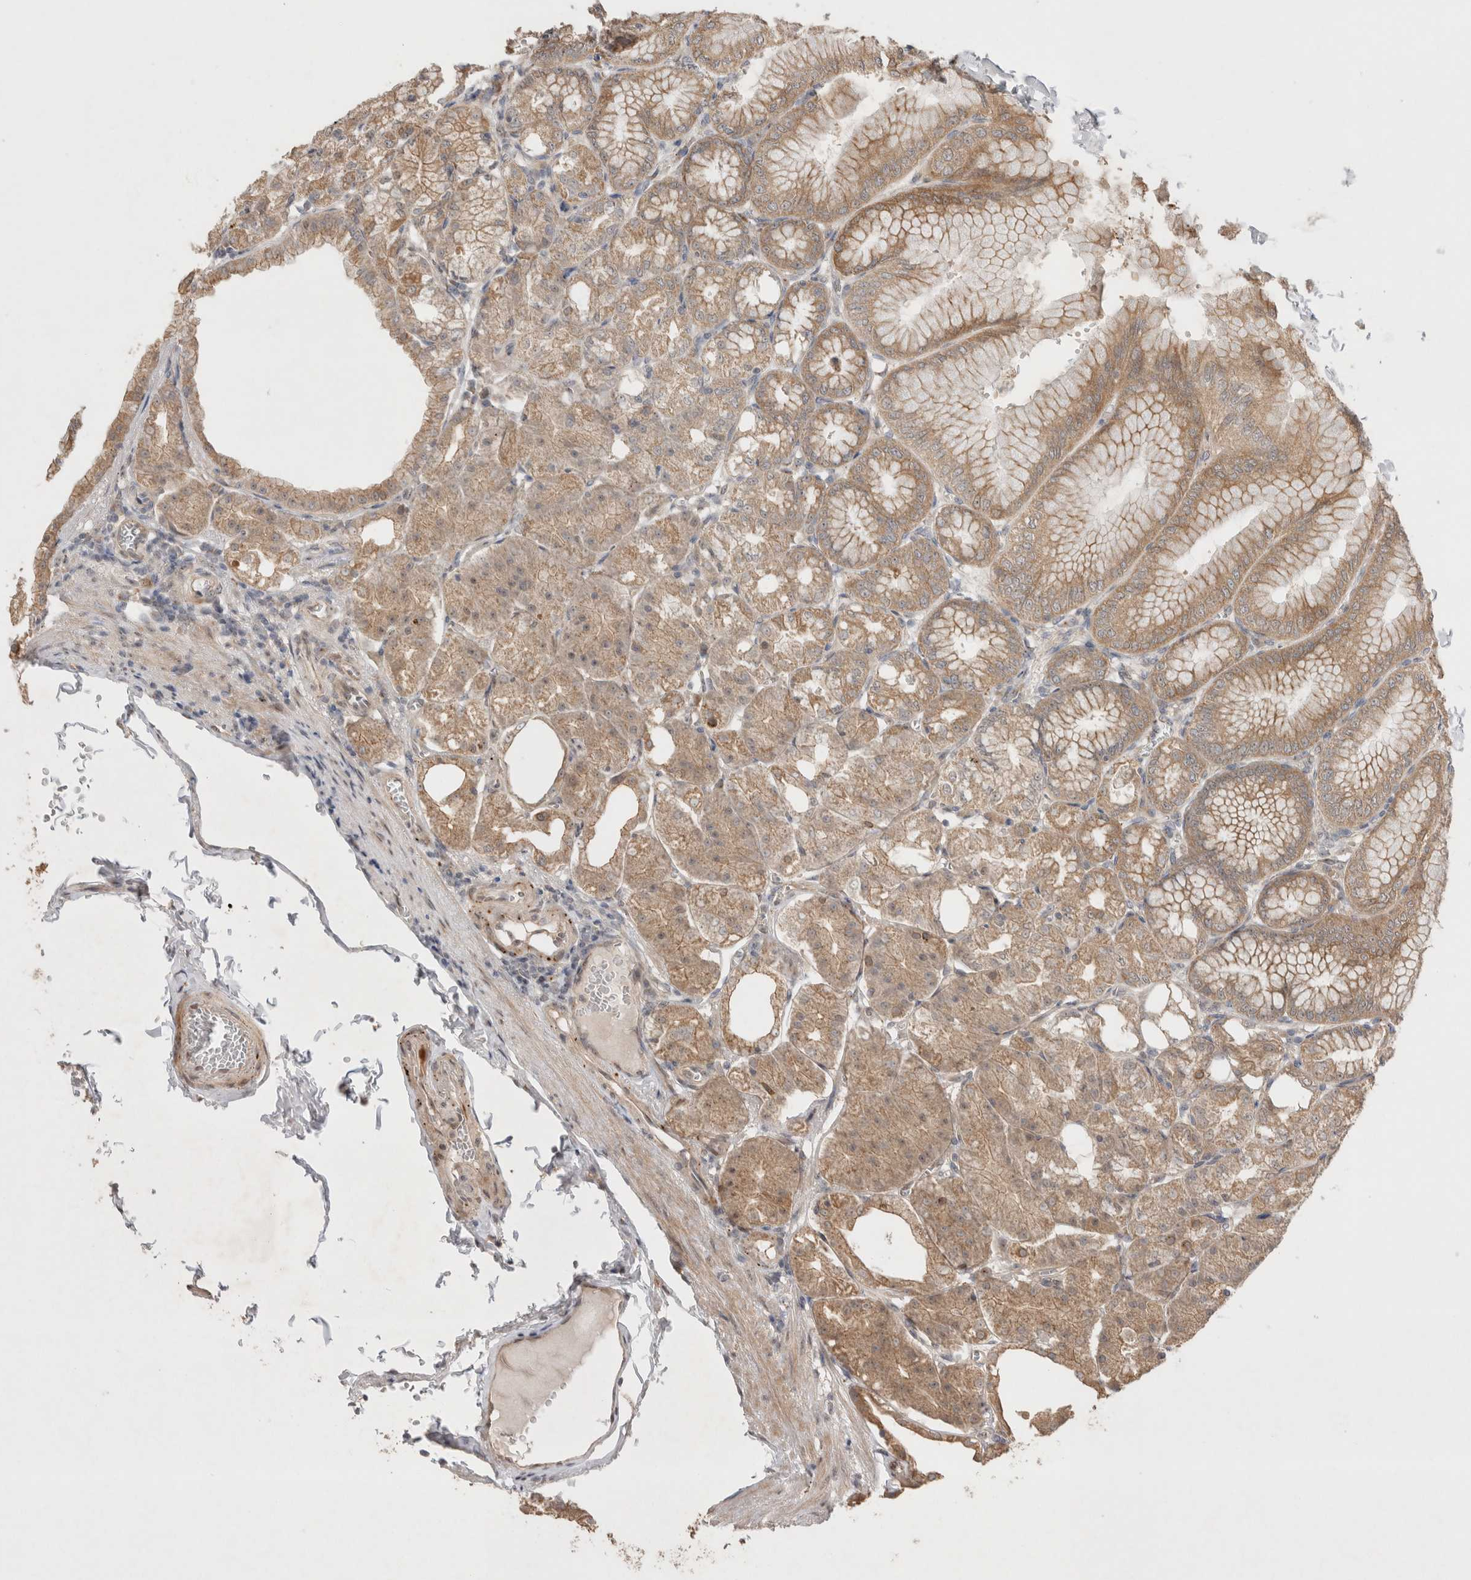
{"staining": {"intensity": "moderate", "quantity": ">75%", "location": "cytoplasmic/membranous"}, "tissue": "stomach", "cell_type": "Glandular cells", "image_type": "normal", "snomed": [{"axis": "morphology", "description": "Normal tissue, NOS"}, {"axis": "topography", "description": "Stomach, lower"}], "caption": "Immunohistochemical staining of normal stomach shows >75% levels of moderate cytoplasmic/membranous protein expression in approximately >75% of glandular cells. (IHC, brightfield microscopy, high magnification).", "gene": "SLC29A1", "patient": {"sex": "male", "age": 71}}